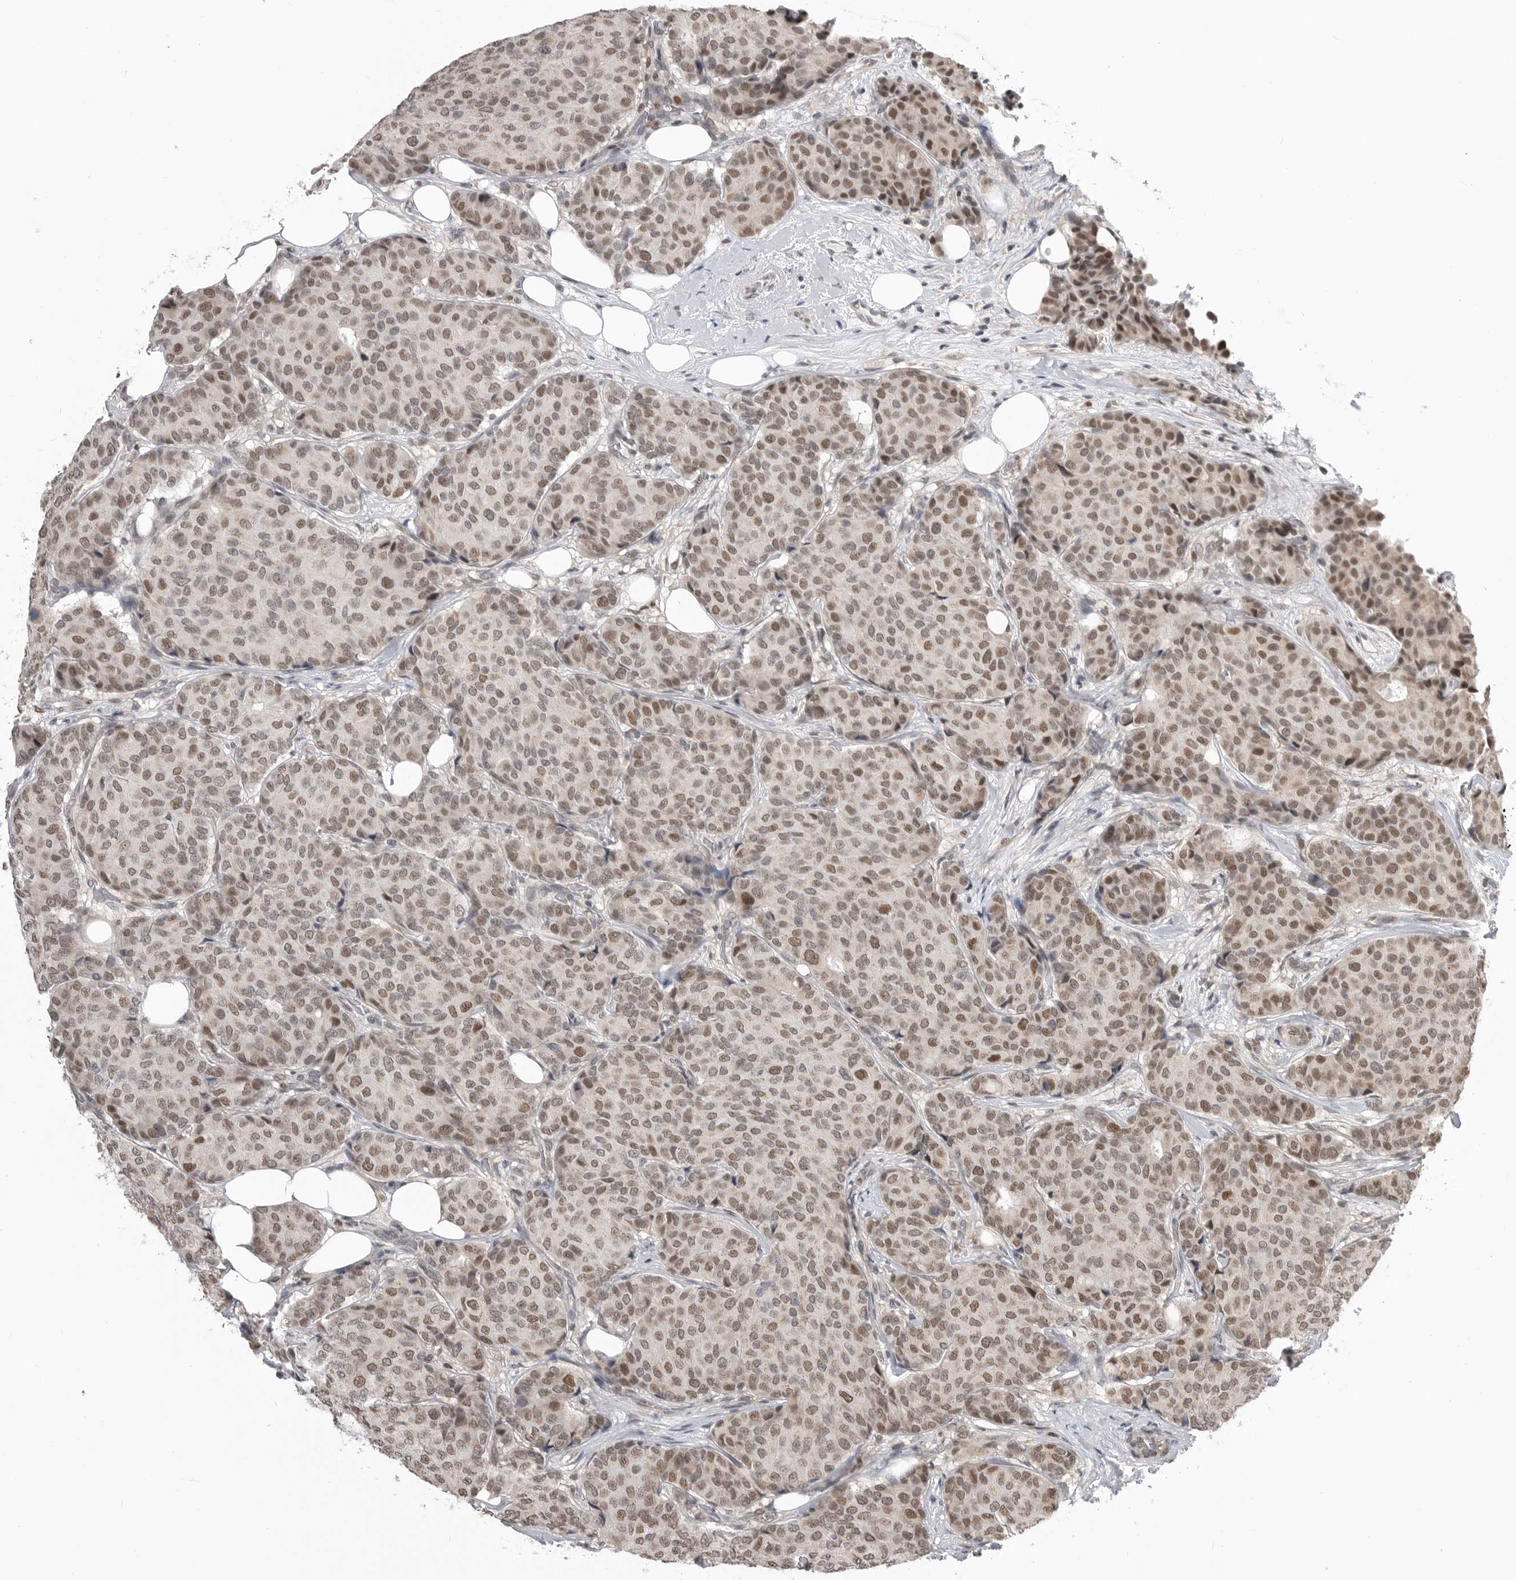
{"staining": {"intensity": "moderate", "quantity": ">75%", "location": "nuclear"}, "tissue": "breast cancer", "cell_type": "Tumor cells", "image_type": "cancer", "snomed": [{"axis": "morphology", "description": "Duct carcinoma"}, {"axis": "topography", "description": "Breast"}], "caption": "Infiltrating ductal carcinoma (breast) stained with immunohistochemistry (IHC) reveals moderate nuclear positivity in approximately >75% of tumor cells.", "gene": "SMARCC1", "patient": {"sex": "female", "age": 75}}